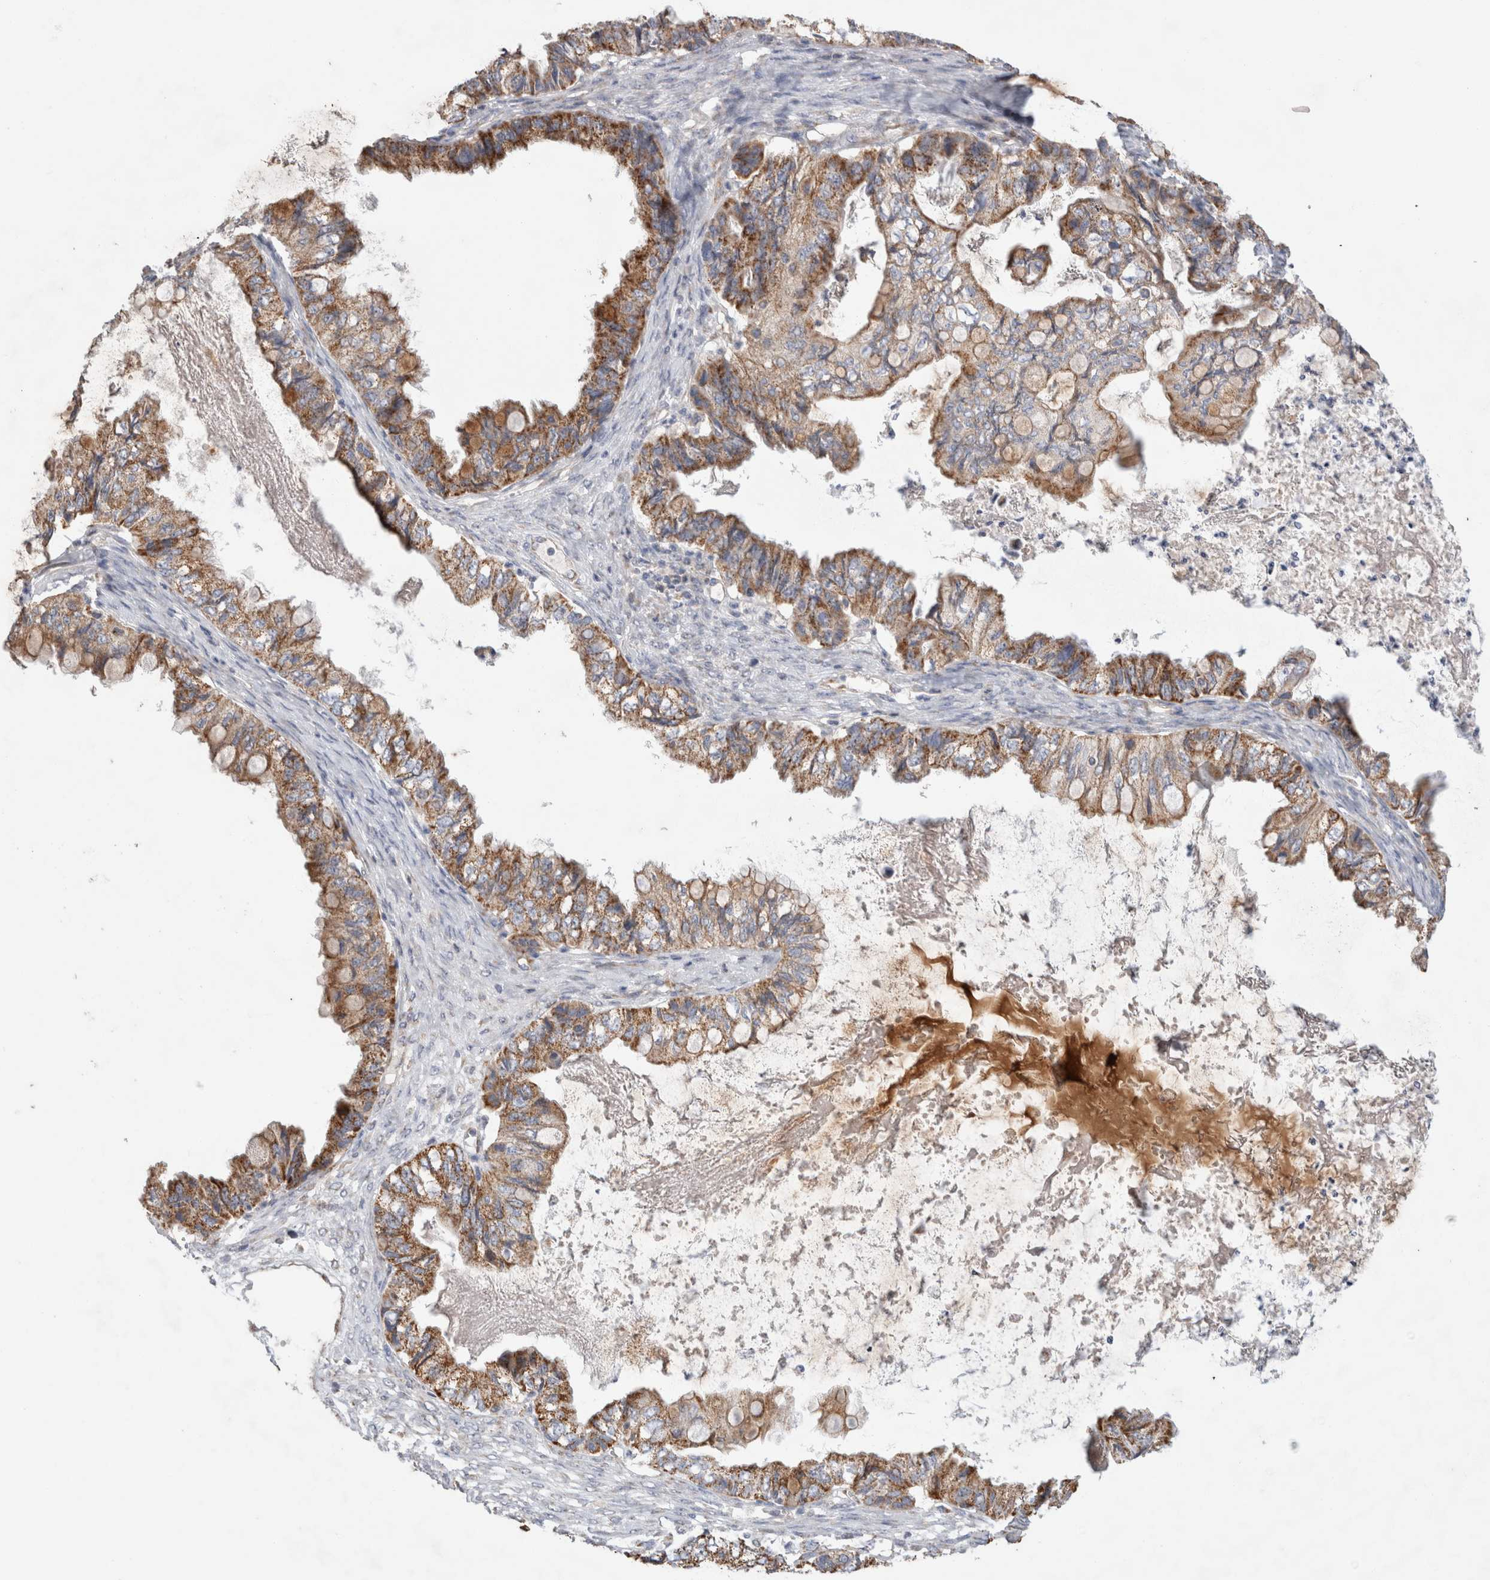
{"staining": {"intensity": "strong", "quantity": ">75%", "location": "cytoplasmic/membranous"}, "tissue": "ovarian cancer", "cell_type": "Tumor cells", "image_type": "cancer", "snomed": [{"axis": "morphology", "description": "Cystadenocarcinoma, mucinous, NOS"}, {"axis": "topography", "description": "Ovary"}], "caption": "Brown immunohistochemical staining in human ovarian cancer exhibits strong cytoplasmic/membranous expression in approximately >75% of tumor cells.", "gene": "IARS2", "patient": {"sex": "female", "age": 80}}